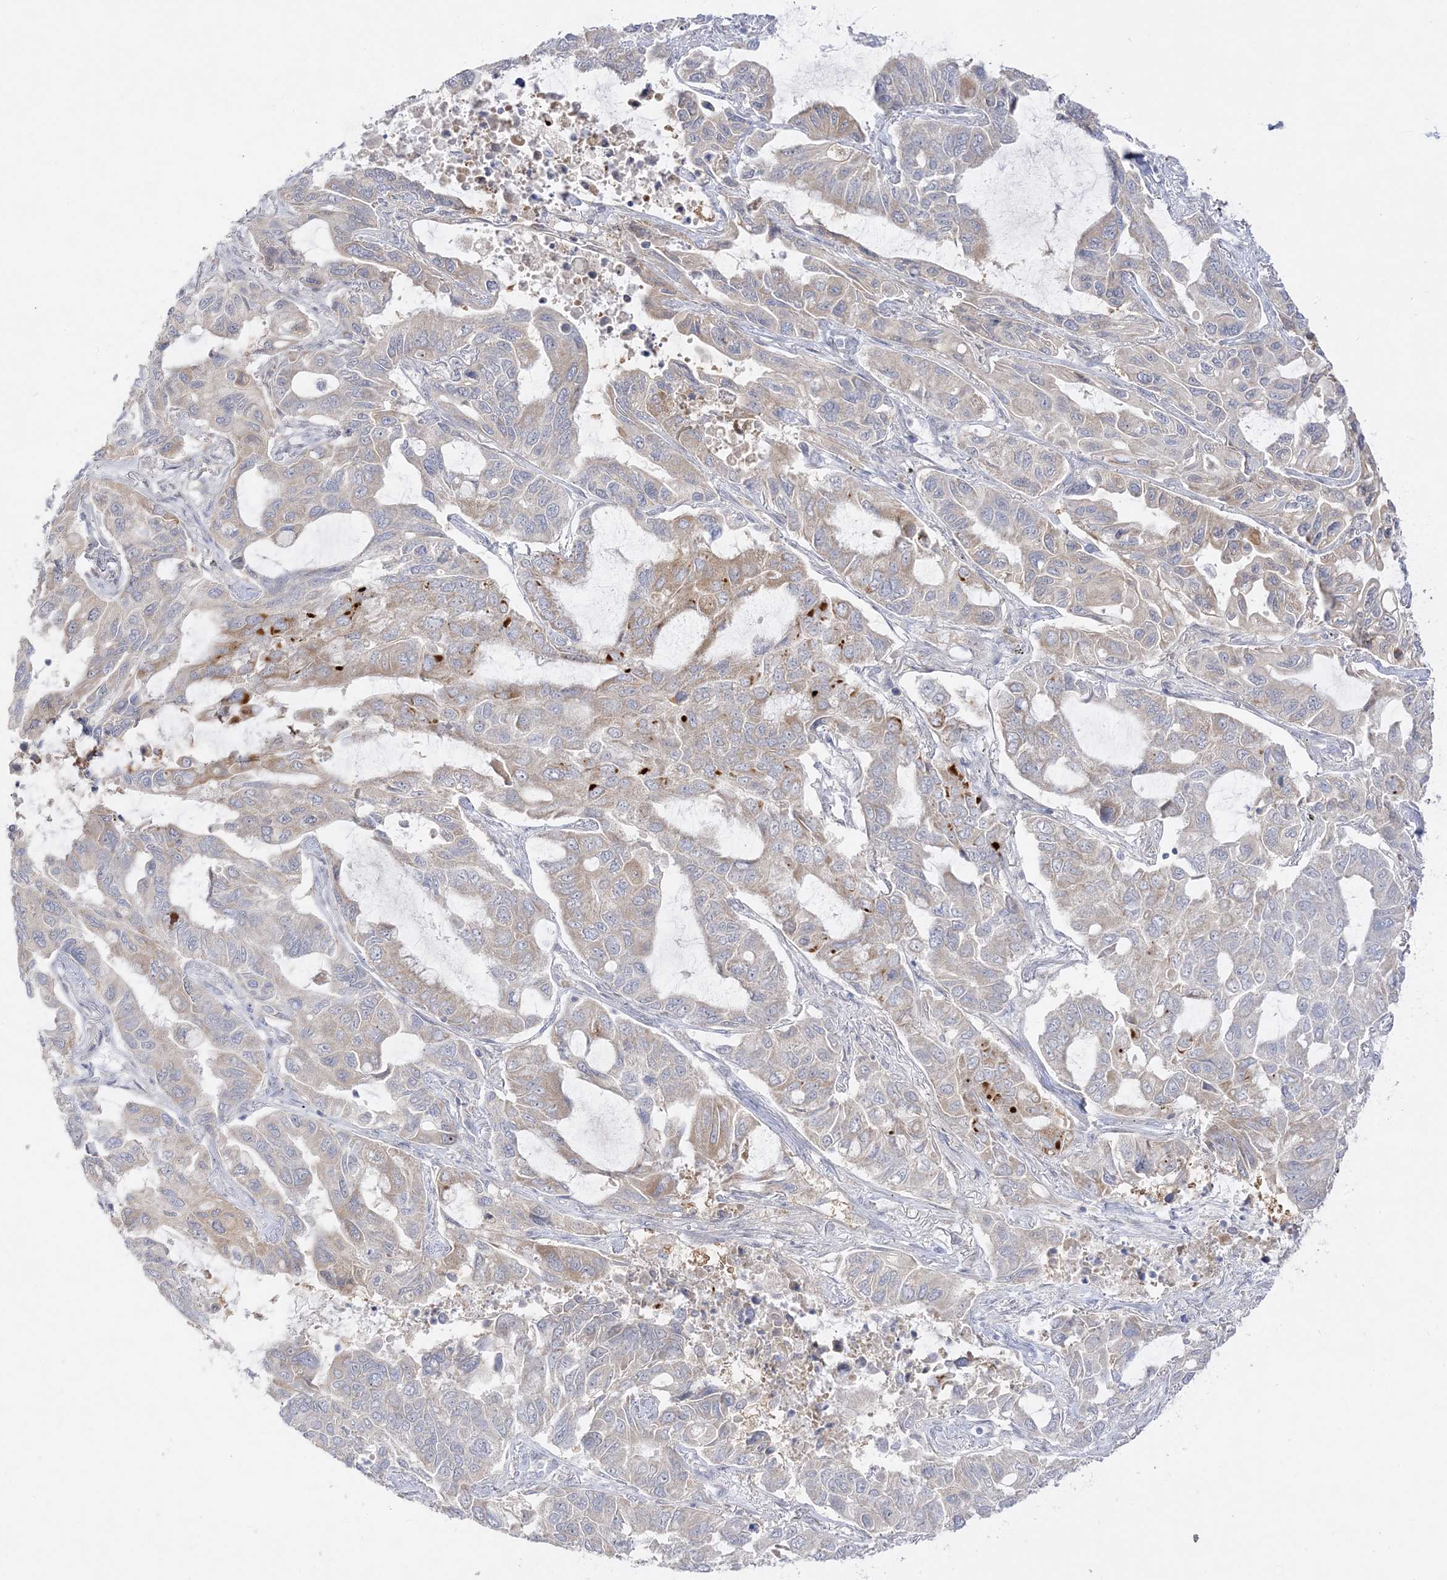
{"staining": {"intensity": "weak", "quantity": "<25%", "location": "cytoplasmic/membranous"}, "tissue": "lung cancer", "cell_type": "Tumor cells", "image_type": "cancer", "snomed": [{"axis": "morphology", "description": "Adenocarcinoma, NOS"}, {"axis": "topography", "description": "Lung"}], "caption": "A photomicrograph of human lung cancer is negative for staining in tumor cells.", "gene": "C2CD2", "patient": {"sex": "male", "age": 64}}